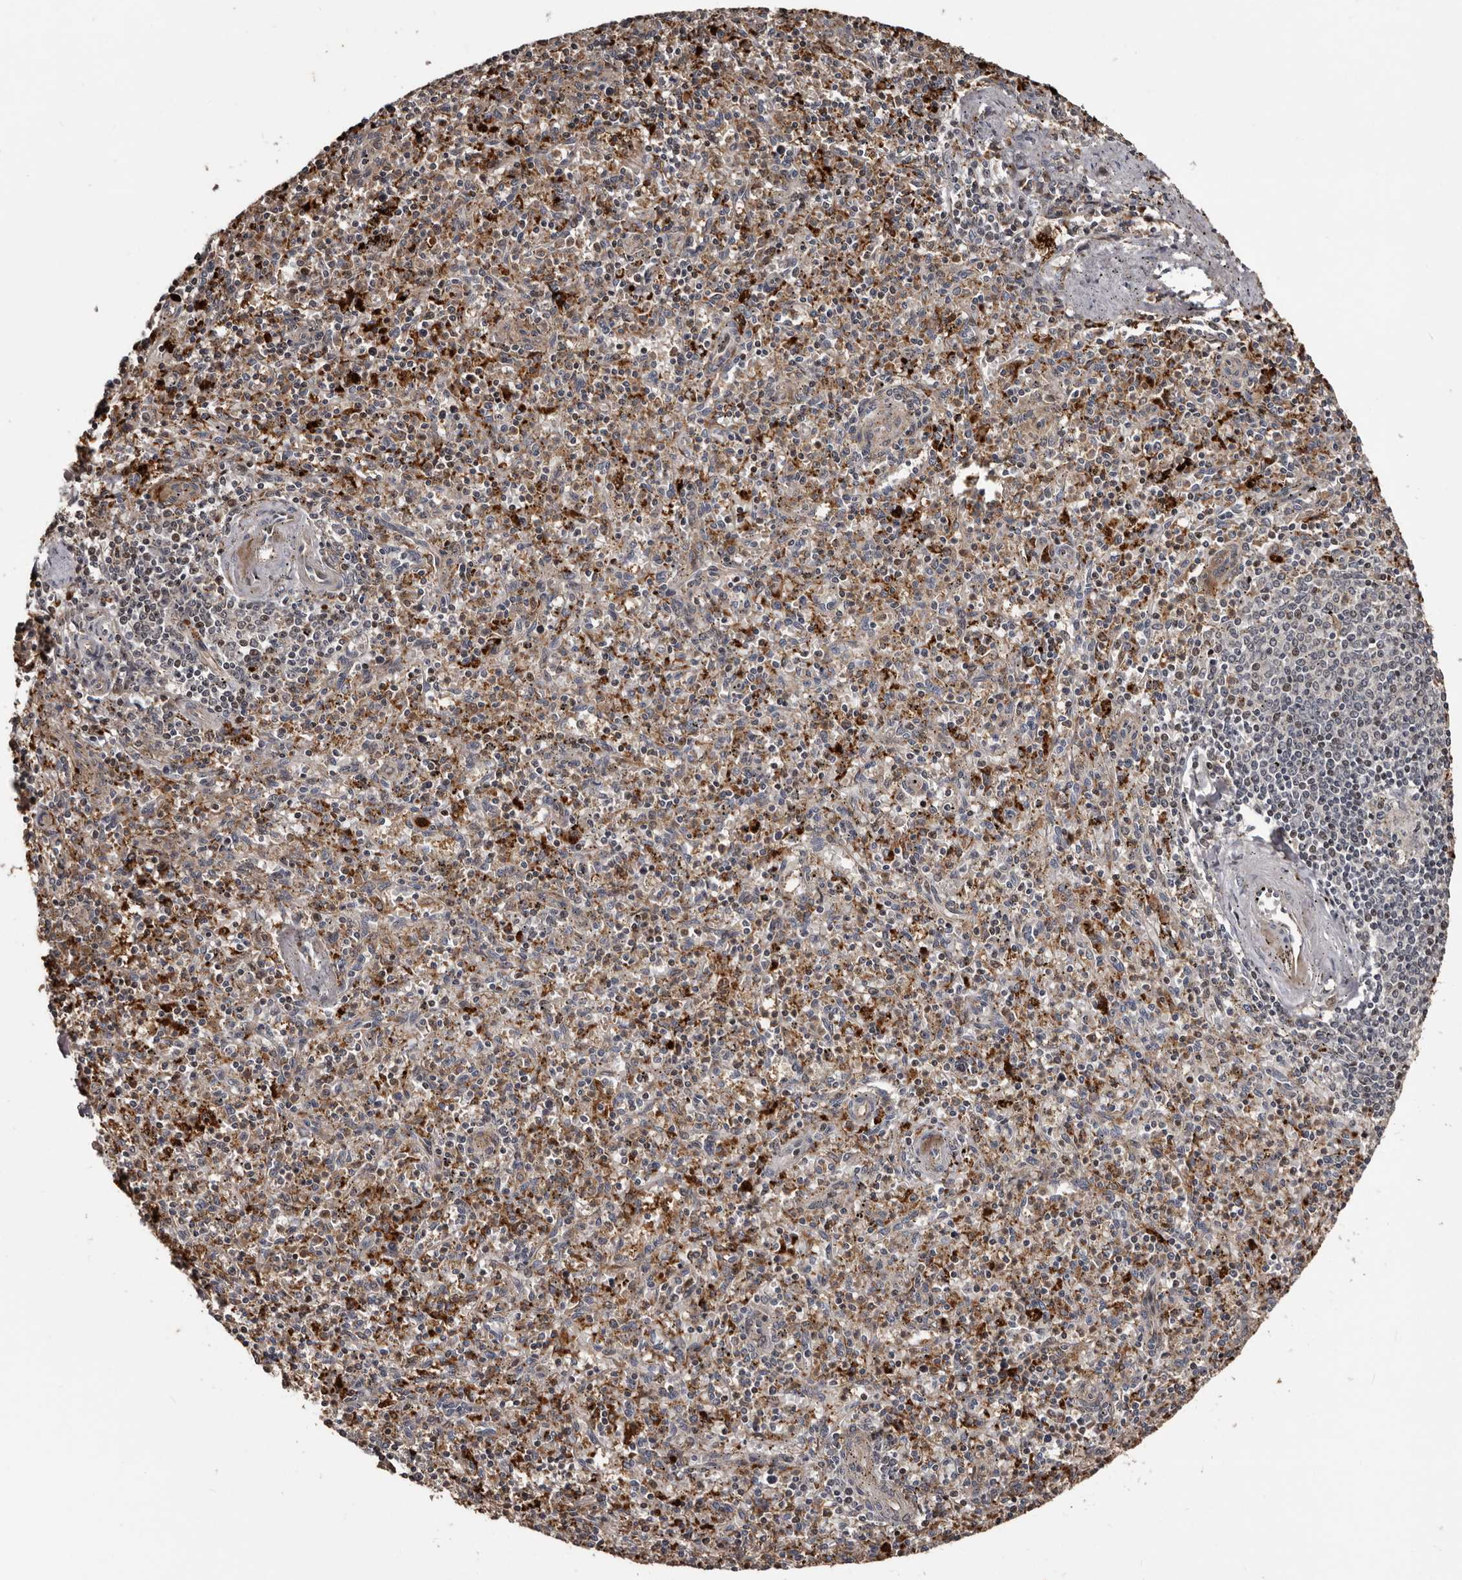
{"staining": {"intensity": "moderate", "quantity": "<25%", "location": "cytoplasmic/membranous"}, "tissue": "spleen", "cell_type": "Cells in red pulp", "image_type": "normal", "snomed": [{"axis": "morphology", "description": "Normal tissue, NOS"}, {"axis": "topography", "description": "Spleen"}], "caption": "A low amount of moderate cytoplasmic/membranous expression is seen in approximately <25% of cells in red pulp in benign spleen.", "gene": "SERTAD4", "patient": {"sex": "male", "age": 72}}